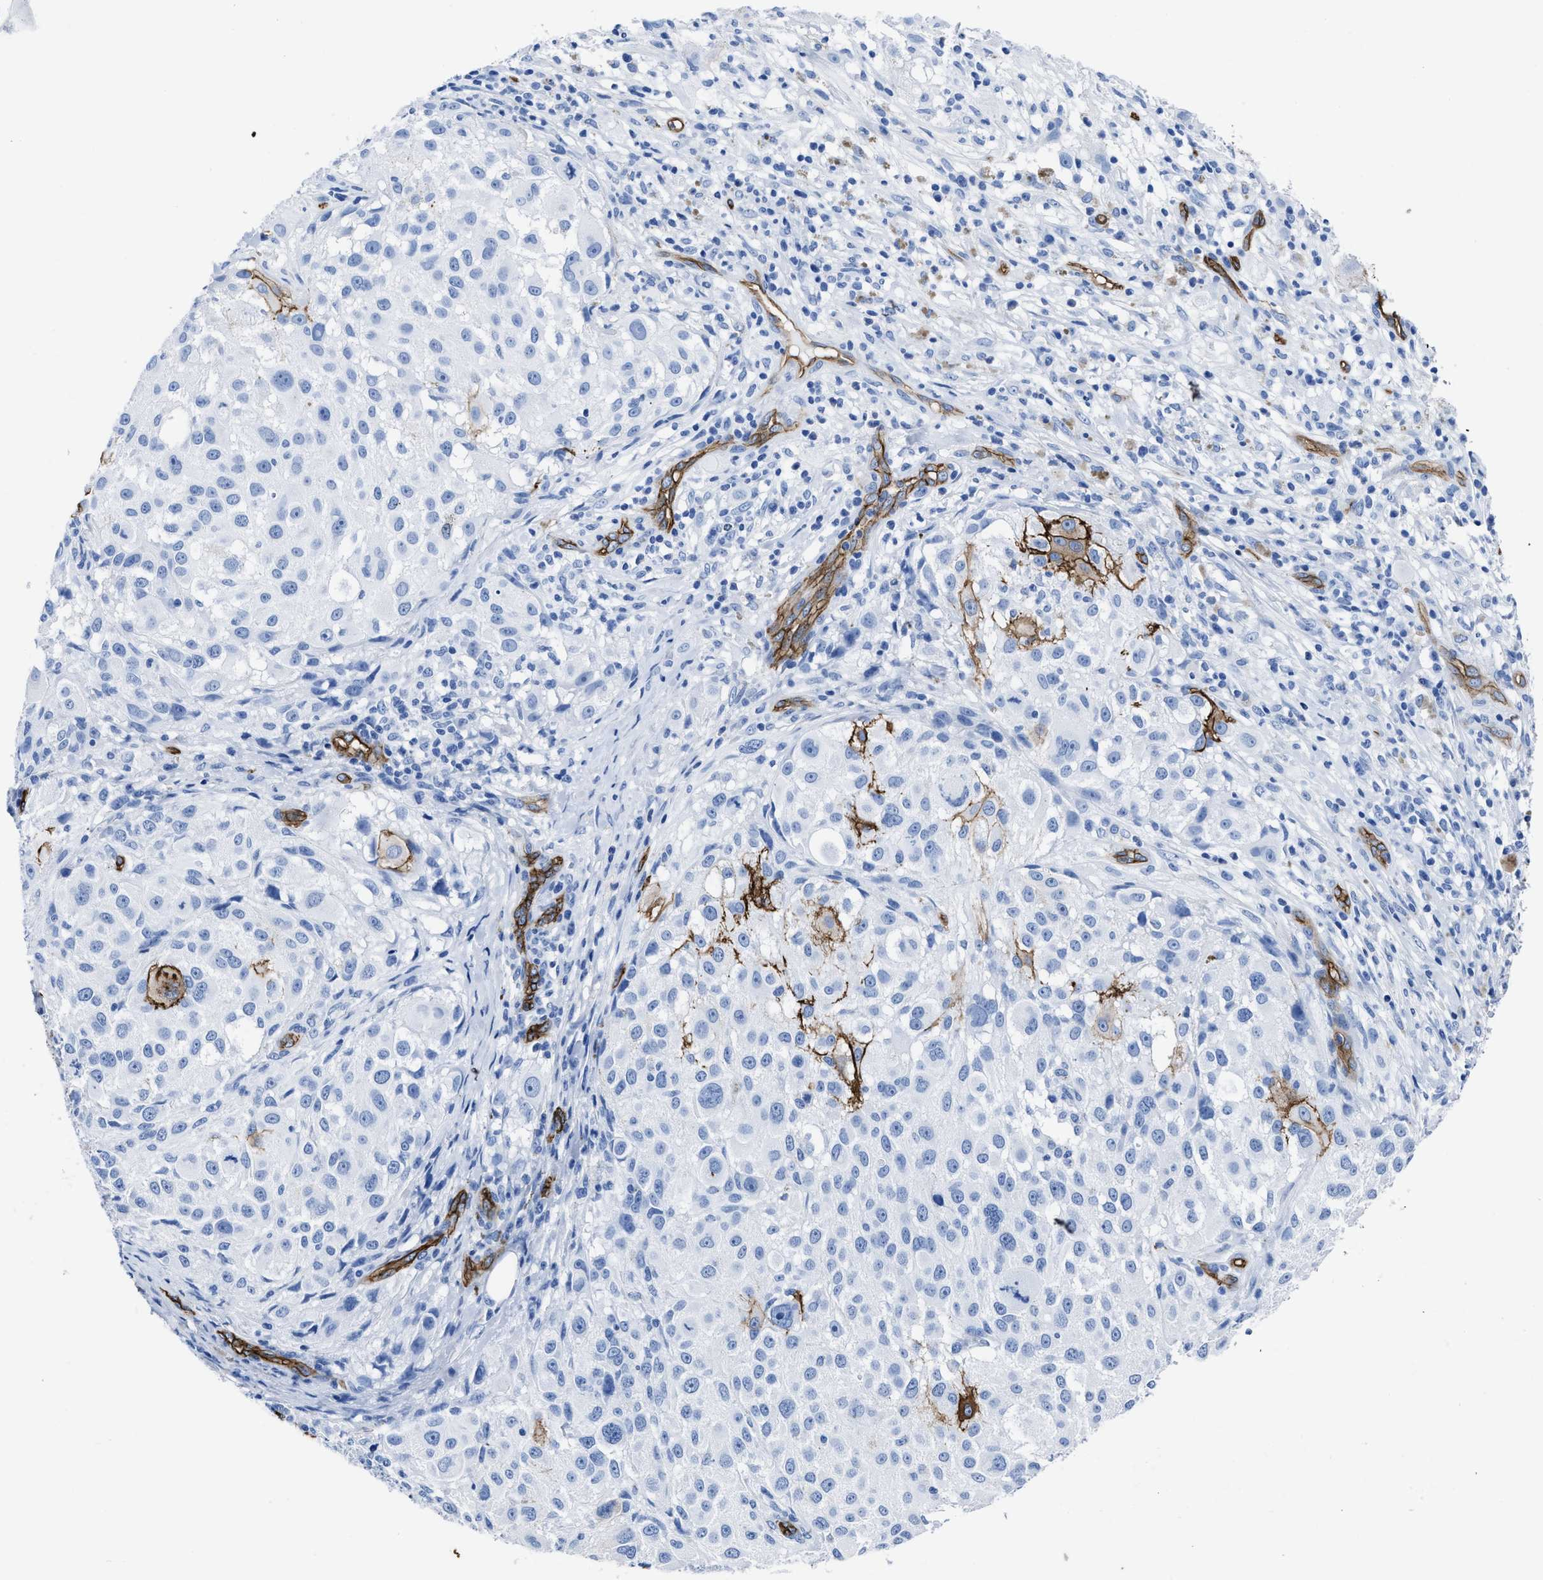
{"staining": {"intensity": "negative", "quantity": "none", "location": "none"}, "tissue": "melanoma", "cell_type": "Tumor cells", "image_type": "cancer", "snomed": [{"axis": "morphology", "description": "Necrosis, NOS"}, {"axis": "morphology", "description": "Malignant melanoma, NOS"}, {"axis": "topography", "description": "Skin"}], "caption": "The photomicrograph displays no staining of tumor cells in melanoma.", "gene": "AQP1", "patient": {"sex": "female", "age": 87}}